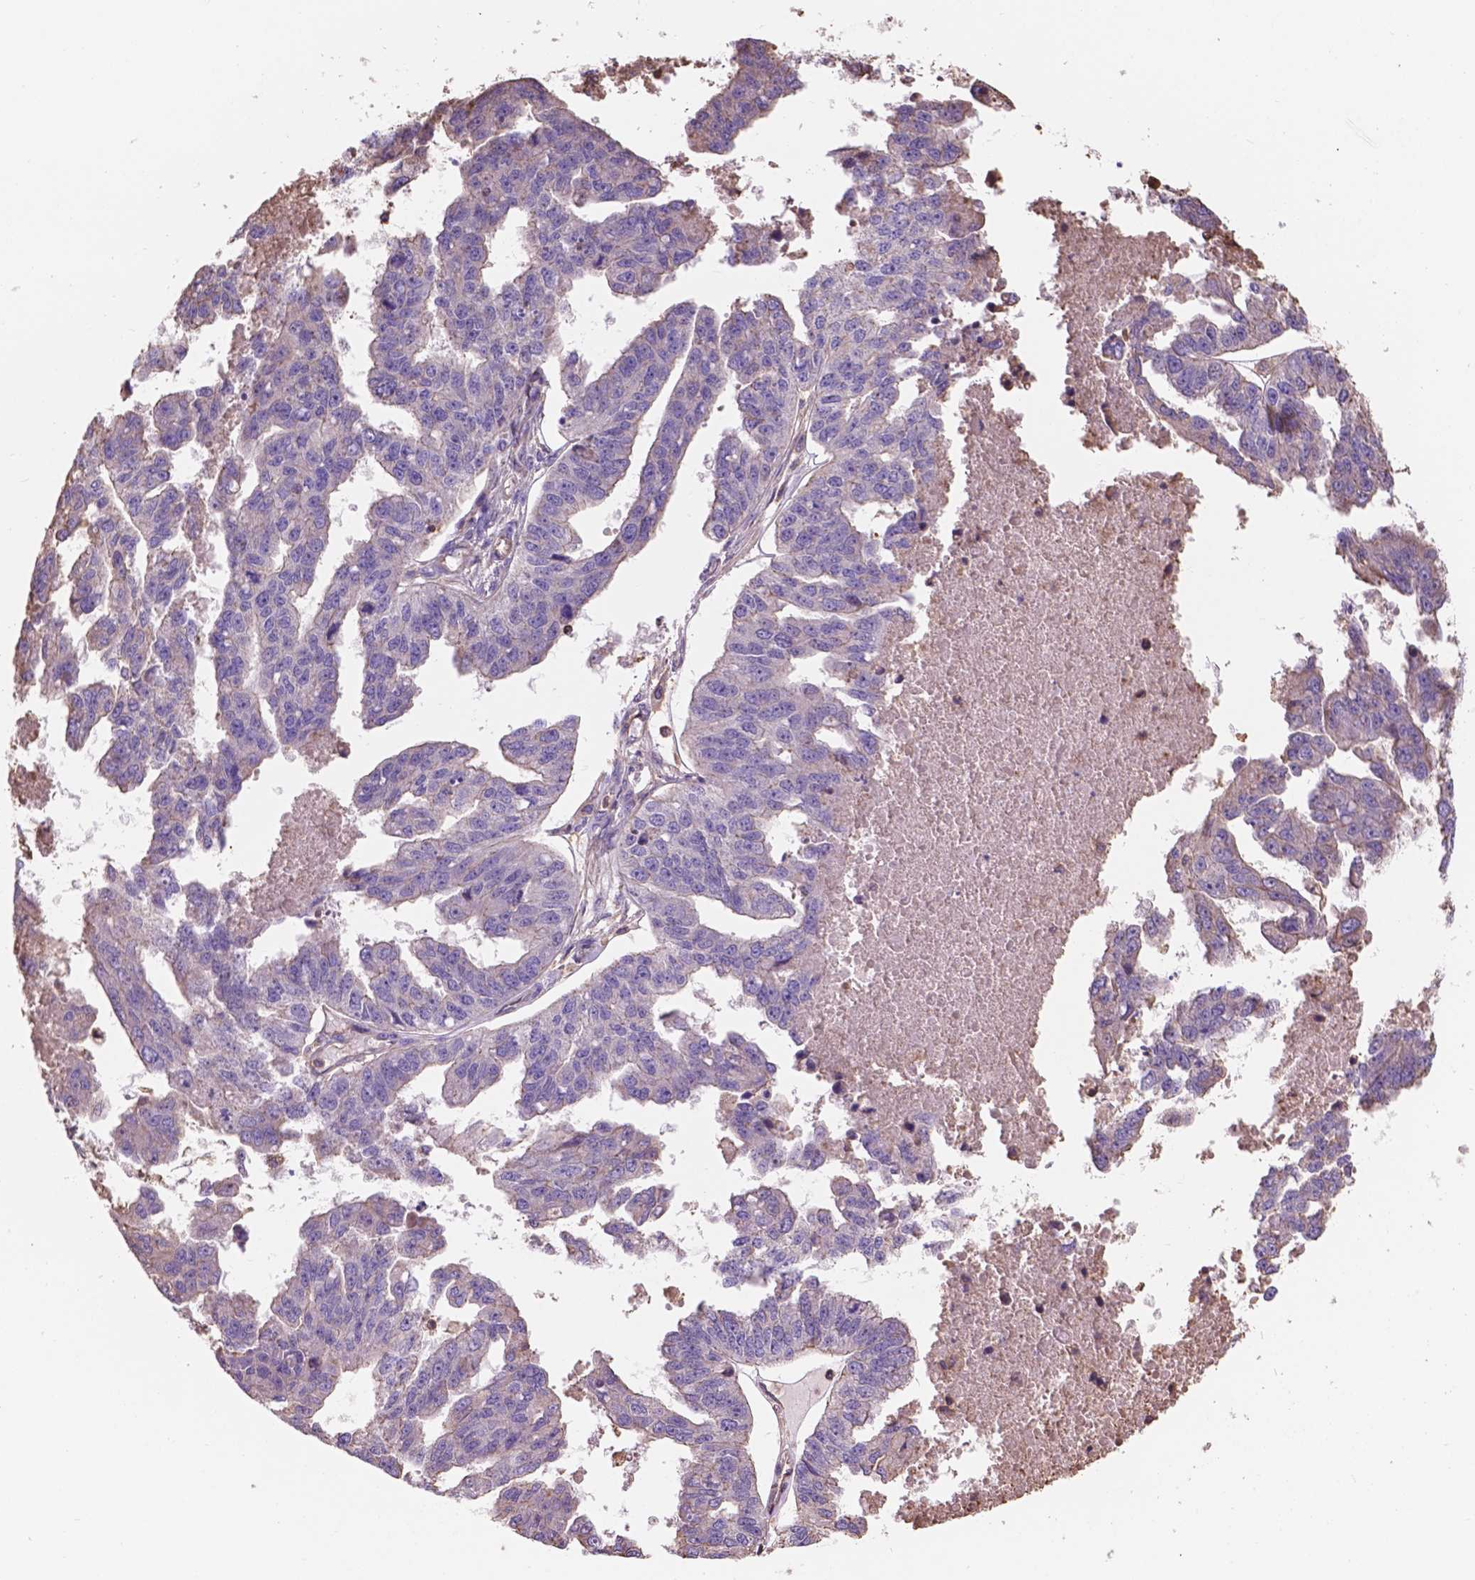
{"staining": {"intensity": "negative", "quantity": "none", "location": "none"}, "tissue": "ovarian cancer", "cell_type": "Tumor cells", "image_type": "cancer", "snomed": [{"axis": "morphology", "description": "Cystadenocarcinoma, serous, NOS"}, {"axis": "topography", "description": "Ovary"}], "caption": "This micrograph is of ovarian cancer stained with immunohistochemistry (IHC) to label a protein in brown with the nuclei are counter-stained blue. There is no positivity in tumor cells.", "gene": "NIPA2", "patient": {"sex": "female", "age": 58}}